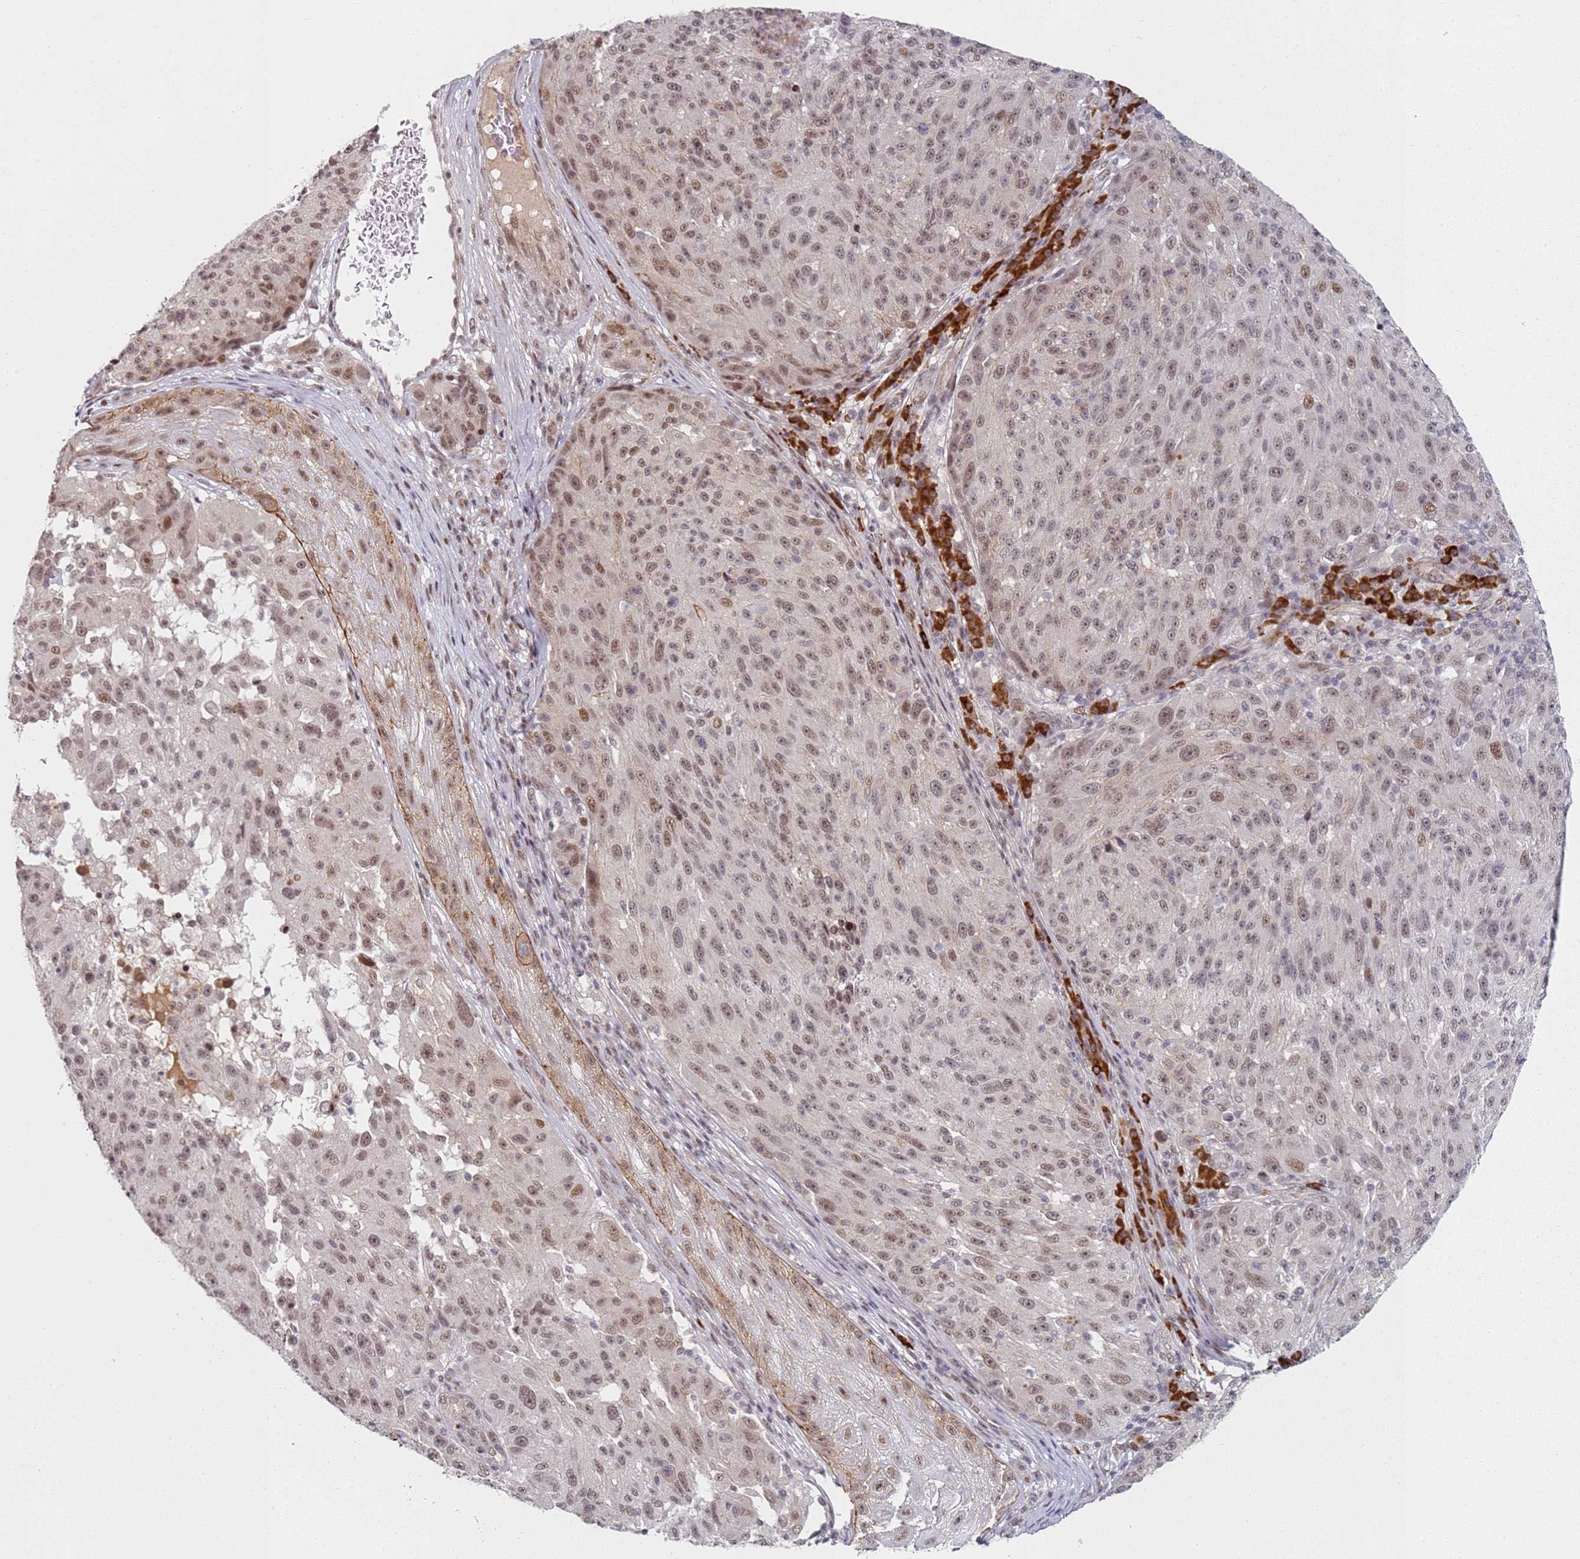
{"staining": {"intensity": "moderate", "quantity": ">75%", "location": "nuclear"}, "tissue": "melanoma", "cell_type": "Tumor cells", "image_type": "cancer", "snomed": [{"axis": "morphology", "description": "Malignant melanoma, NOS"}, {"axis": "topography", "description": "Skin"}], "caption": "An image showing moderate nuclear expression in about >75% of tumor cells in malignant melanoma, as visualized by brown immunohistochemical staining.", "gene": "ATF6B", "patient": {"sex": "male", "age": 53}}